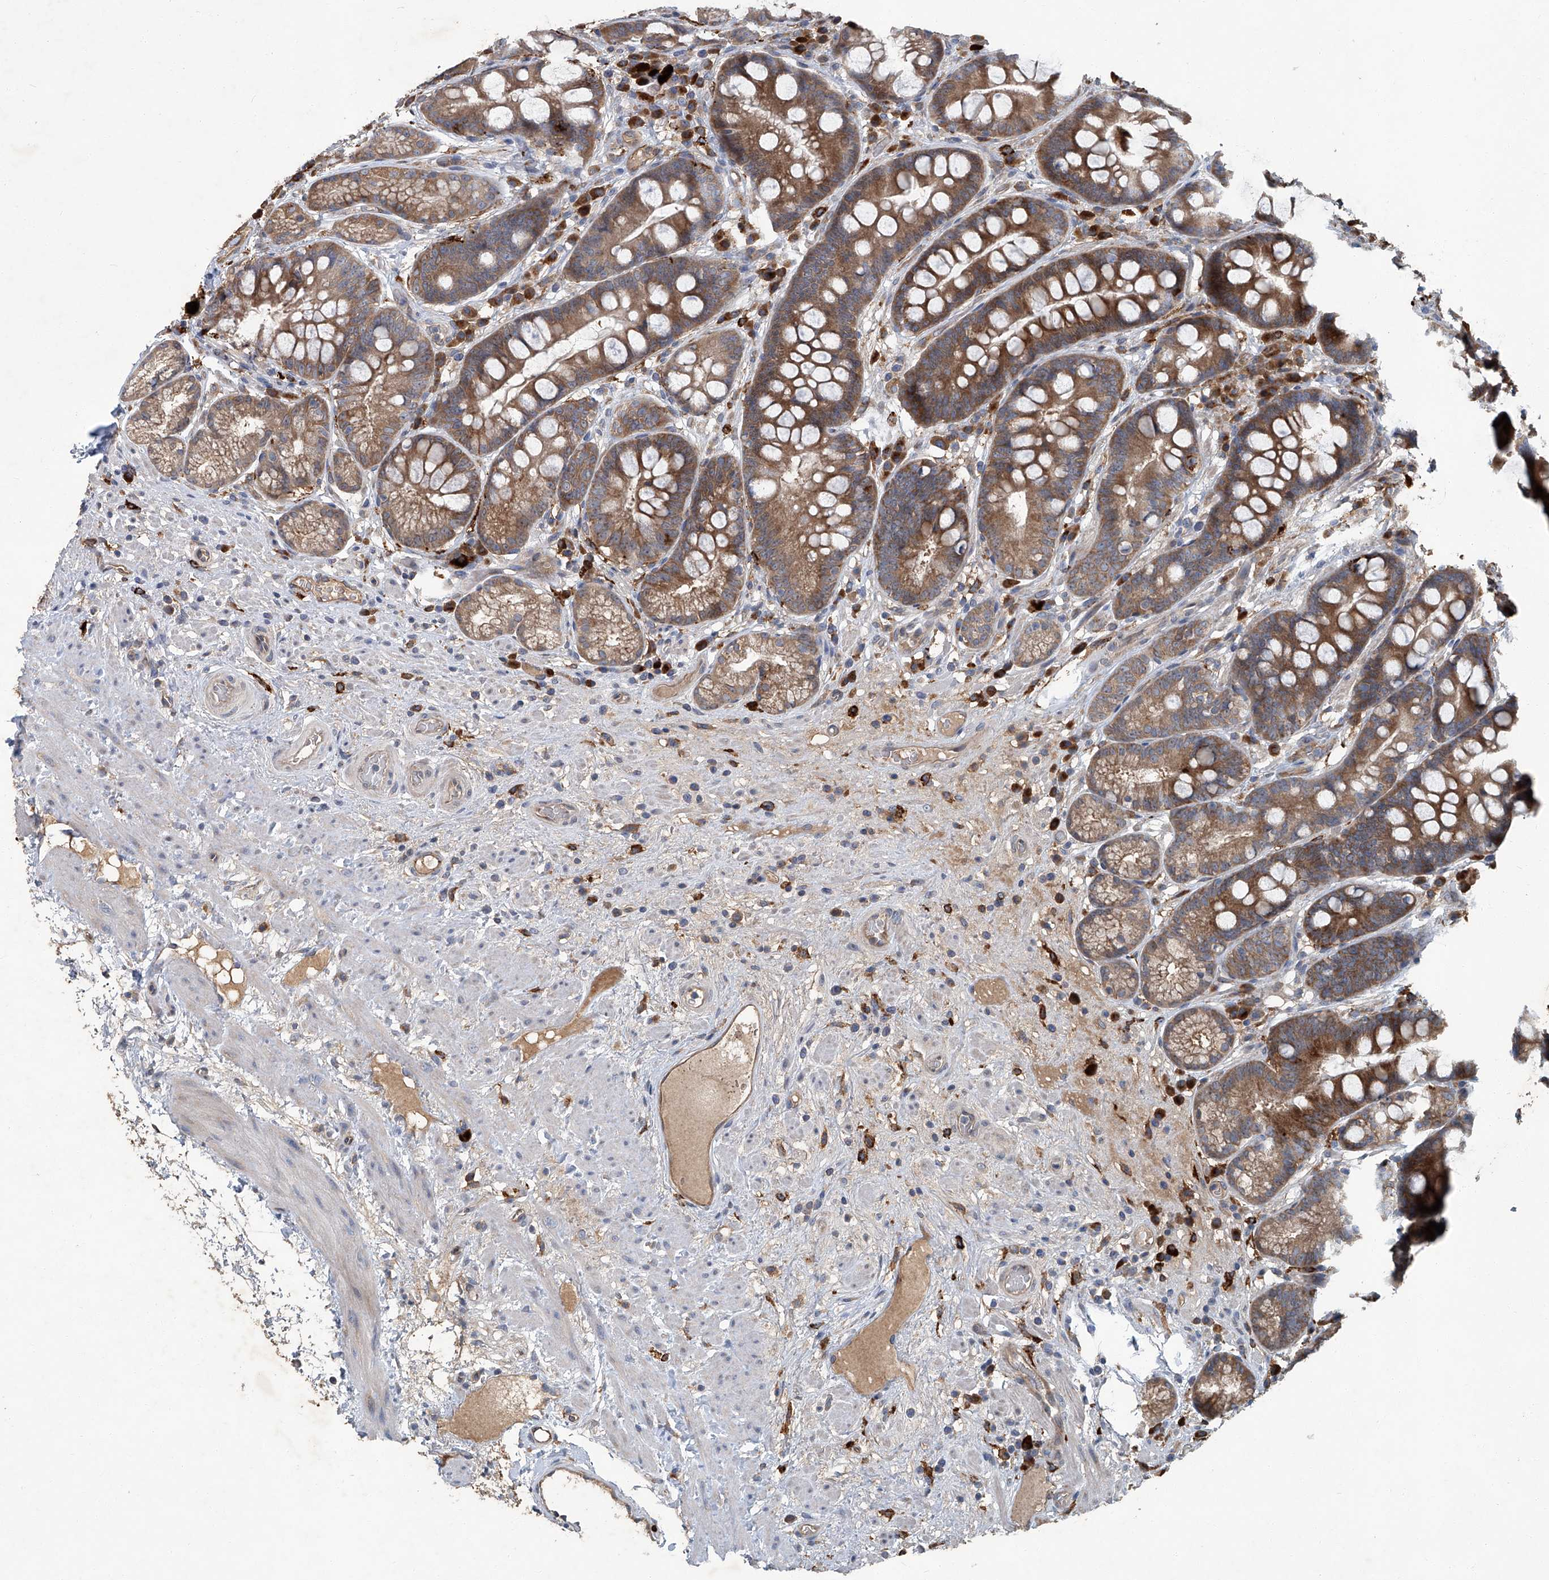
{"staining": {"intensity": "strong", "quantity": ">75%", "location": "cytoplasmic/membranous"}, "tissue": "stomach", "cell_type": "Glandular cells", "image_type": "normal", "snomed": [{"axis": "morphology", "description": "Normal tissue, NOS"}, {"axis": "topography", "description": "Stomach"}], "caption": "A brown stain labels strong cytoplasmic/membranous positivity of a protein in glandular cells of benign human stomach. Nuclei are stained in blue.", "gene": "FAM167A", "patient": {"sex": "male", "age": 57}}